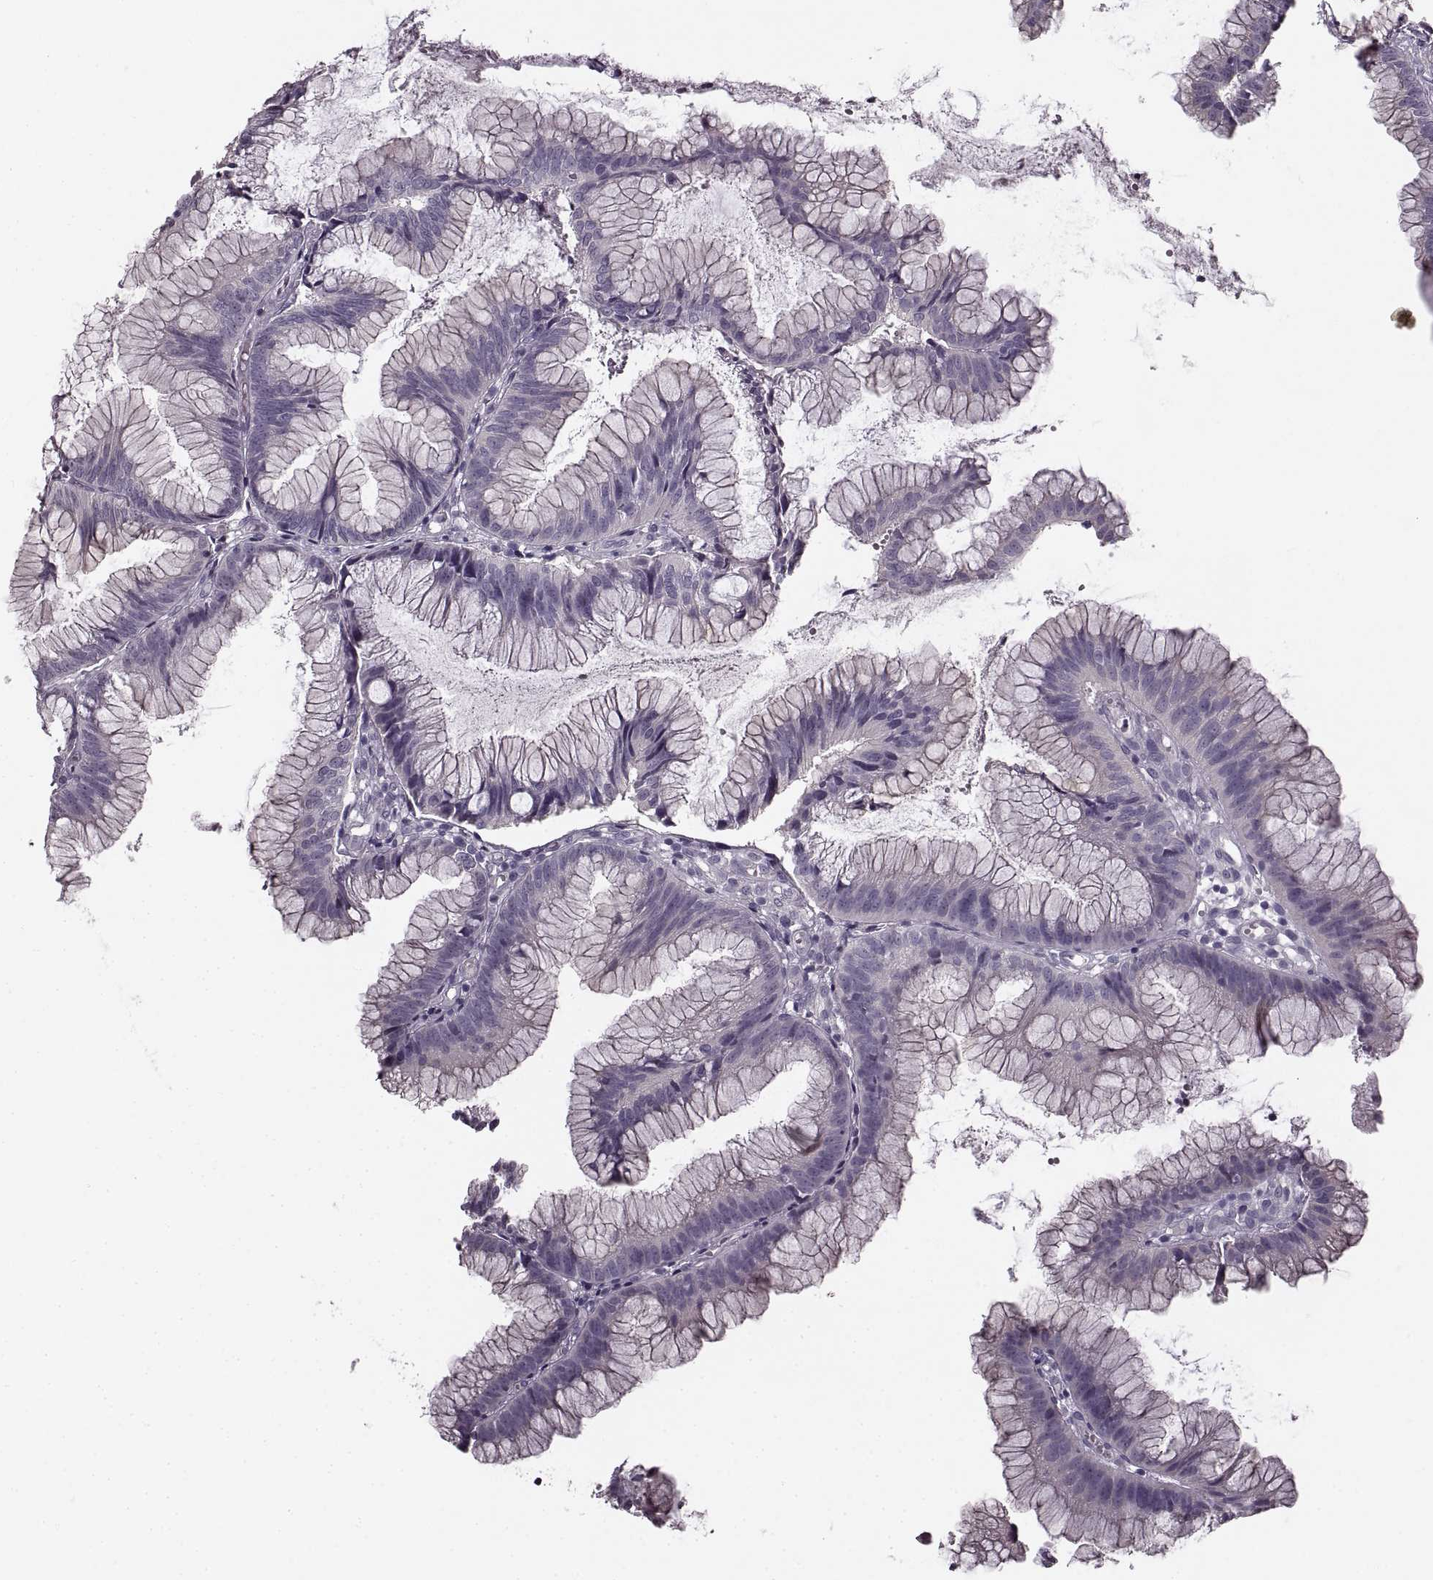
{"staining": {"intensity": "negative", "quantity": "none", "location": "none"}, "tissue": "colorectal cancer", "cell_type": "Tumor cells", "image_type": "cancer", "snomed": [{"axis": "morphology", "description": "Adenocarcinoma, NOS"}, {"axis": "topography", "description": "Colon"}], "caption": "The micrograph reveals no staining of tumor cells in colorectal adenocarcinoma.", "gene": "CNTN1", "patient": {"sex": "female", "age": 78}}